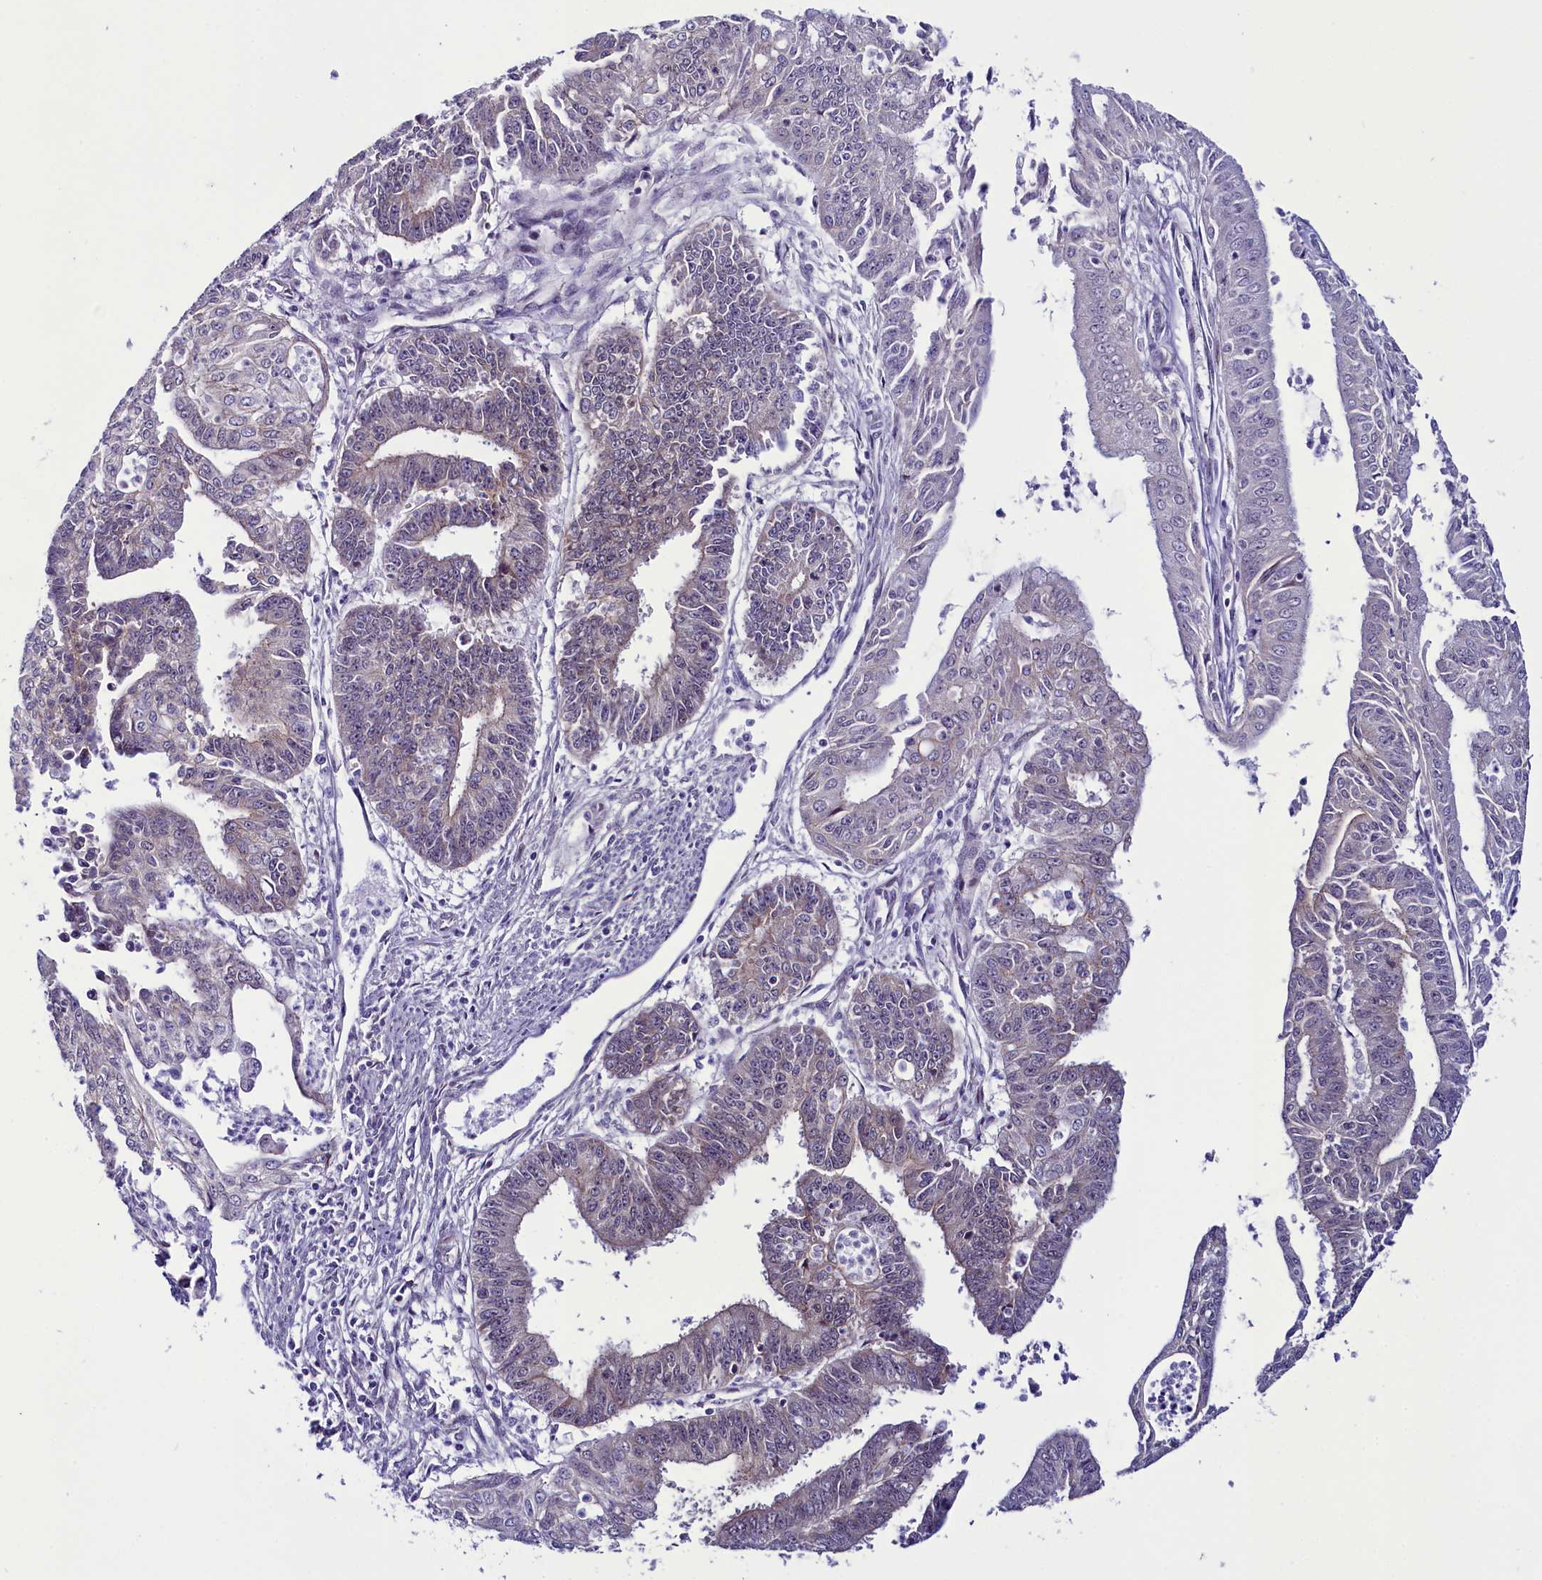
{"staining": {"intensity": "negative", "quantity": "none", "location": "none"}, "tissue": "endometrial cancer", "cell_type": "Tumor cells", "image_type": "cancer", "snomed": [{"axis": "morphology", "description": "Adenocarcinoma, NOS"}, {"axis": "topography", "description": "Endometrium"}], "caption": "Image shows no significant protein expression in tumor cells of adenocarcinoma (endometrial). (DAB IHC with hematoxylin counter stain).", "gene": "CCDC106", "patient": {"sex": "female", "age": 73}}